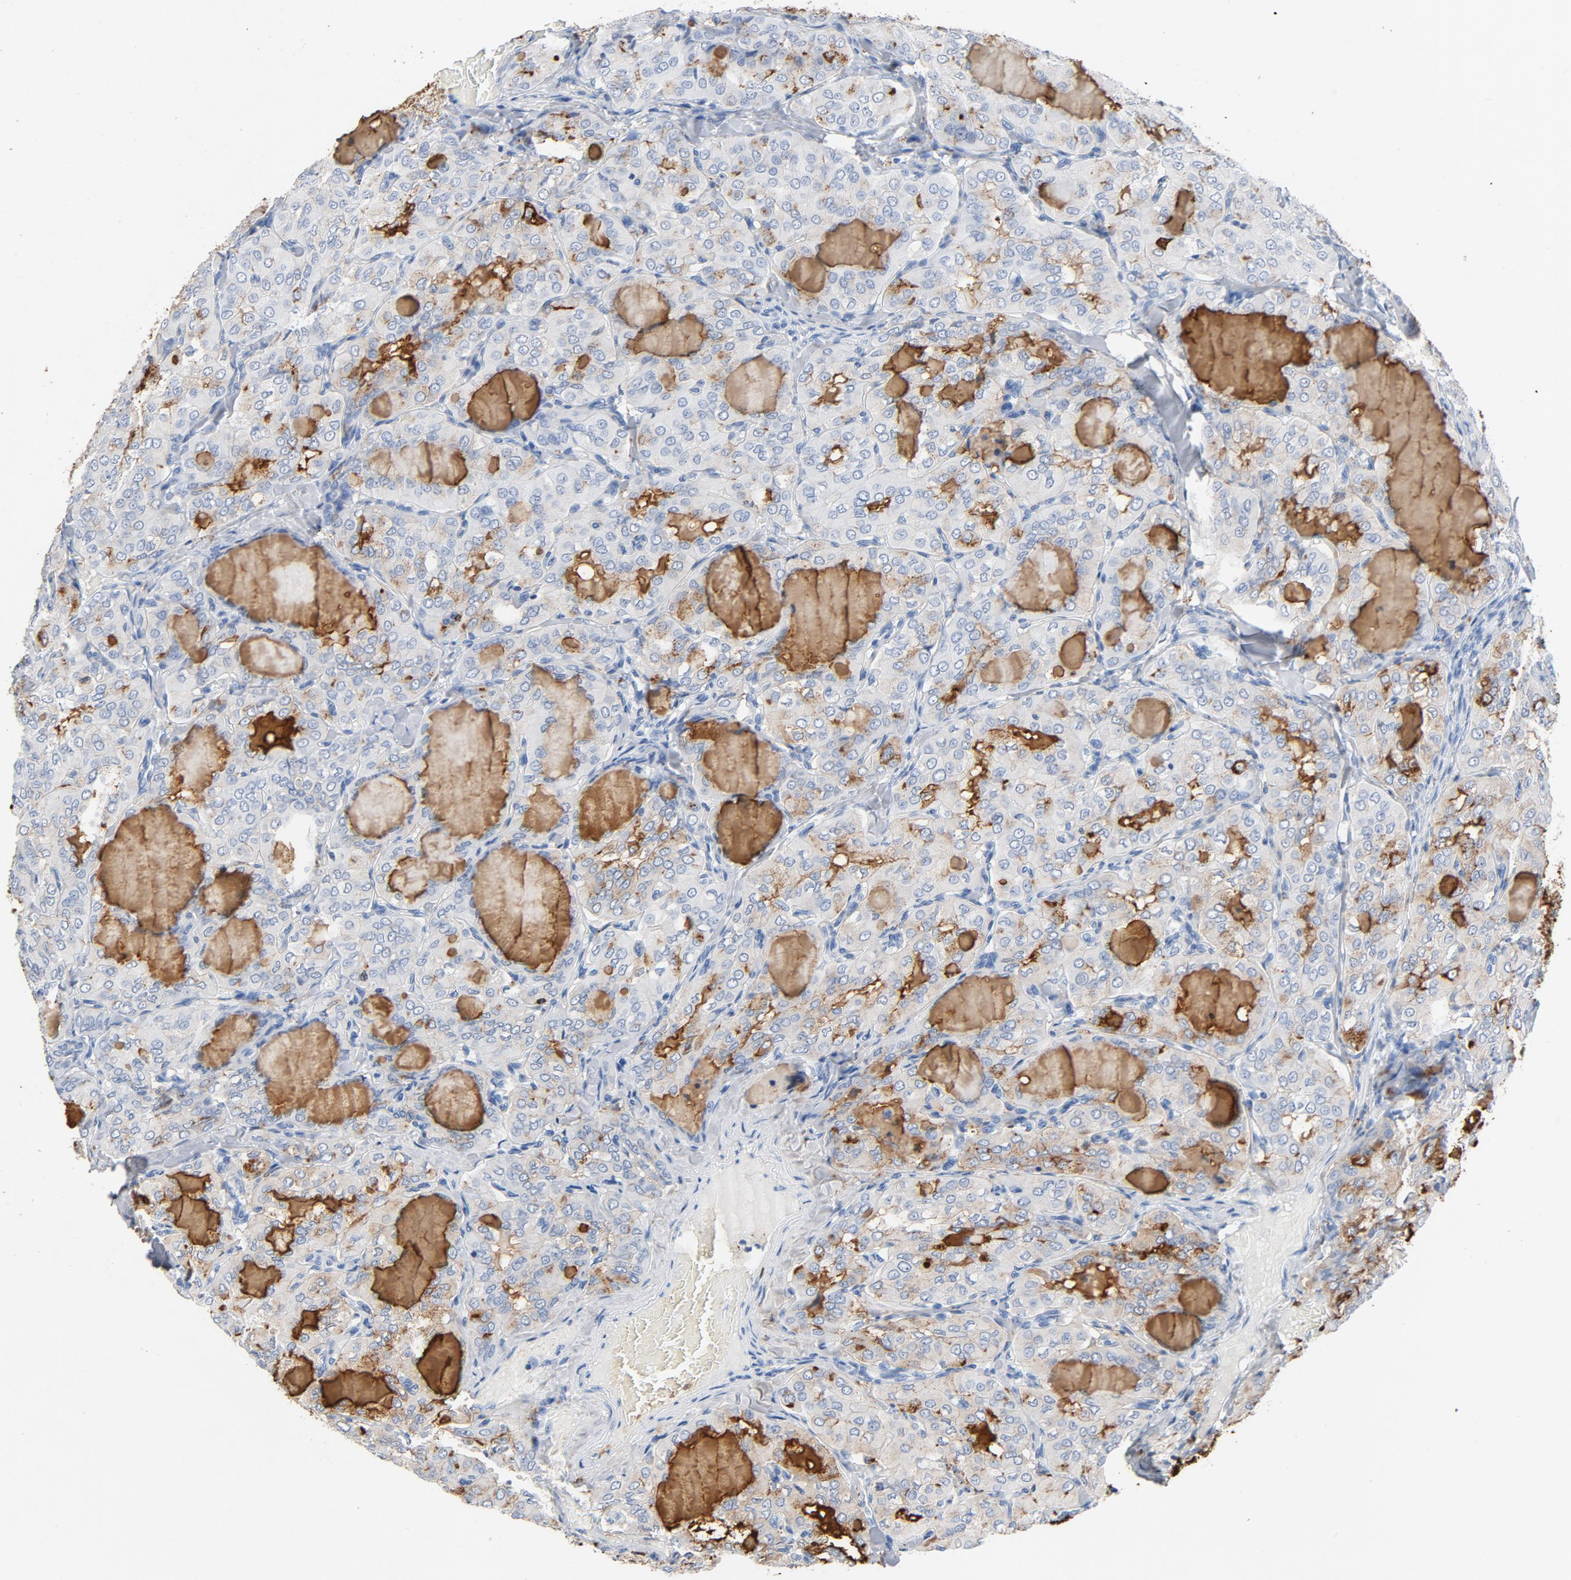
{"staining": {"intensity": "moderate", "quantity": "25%-75%", "location": "cytoplasmic/membranous"}, "tissue": "thyroid cancer", "cell_type": "Tumor cells", "image_type": "cancer", "snomed": [{"axis": "morphology", "description": "Papillary adenocarcinoma, NOS"}, {"axis": "topography", "description": "Thyroid gland"}], "caption": "Tumor cells reveal moderate cytoplasmic/membranous staining in approximately 25%-75% of cells in thyroid cancer (papillary adenocarcinoma).", "gene": "PTPRB", "patient": {"sex": "male", "age": 20}}